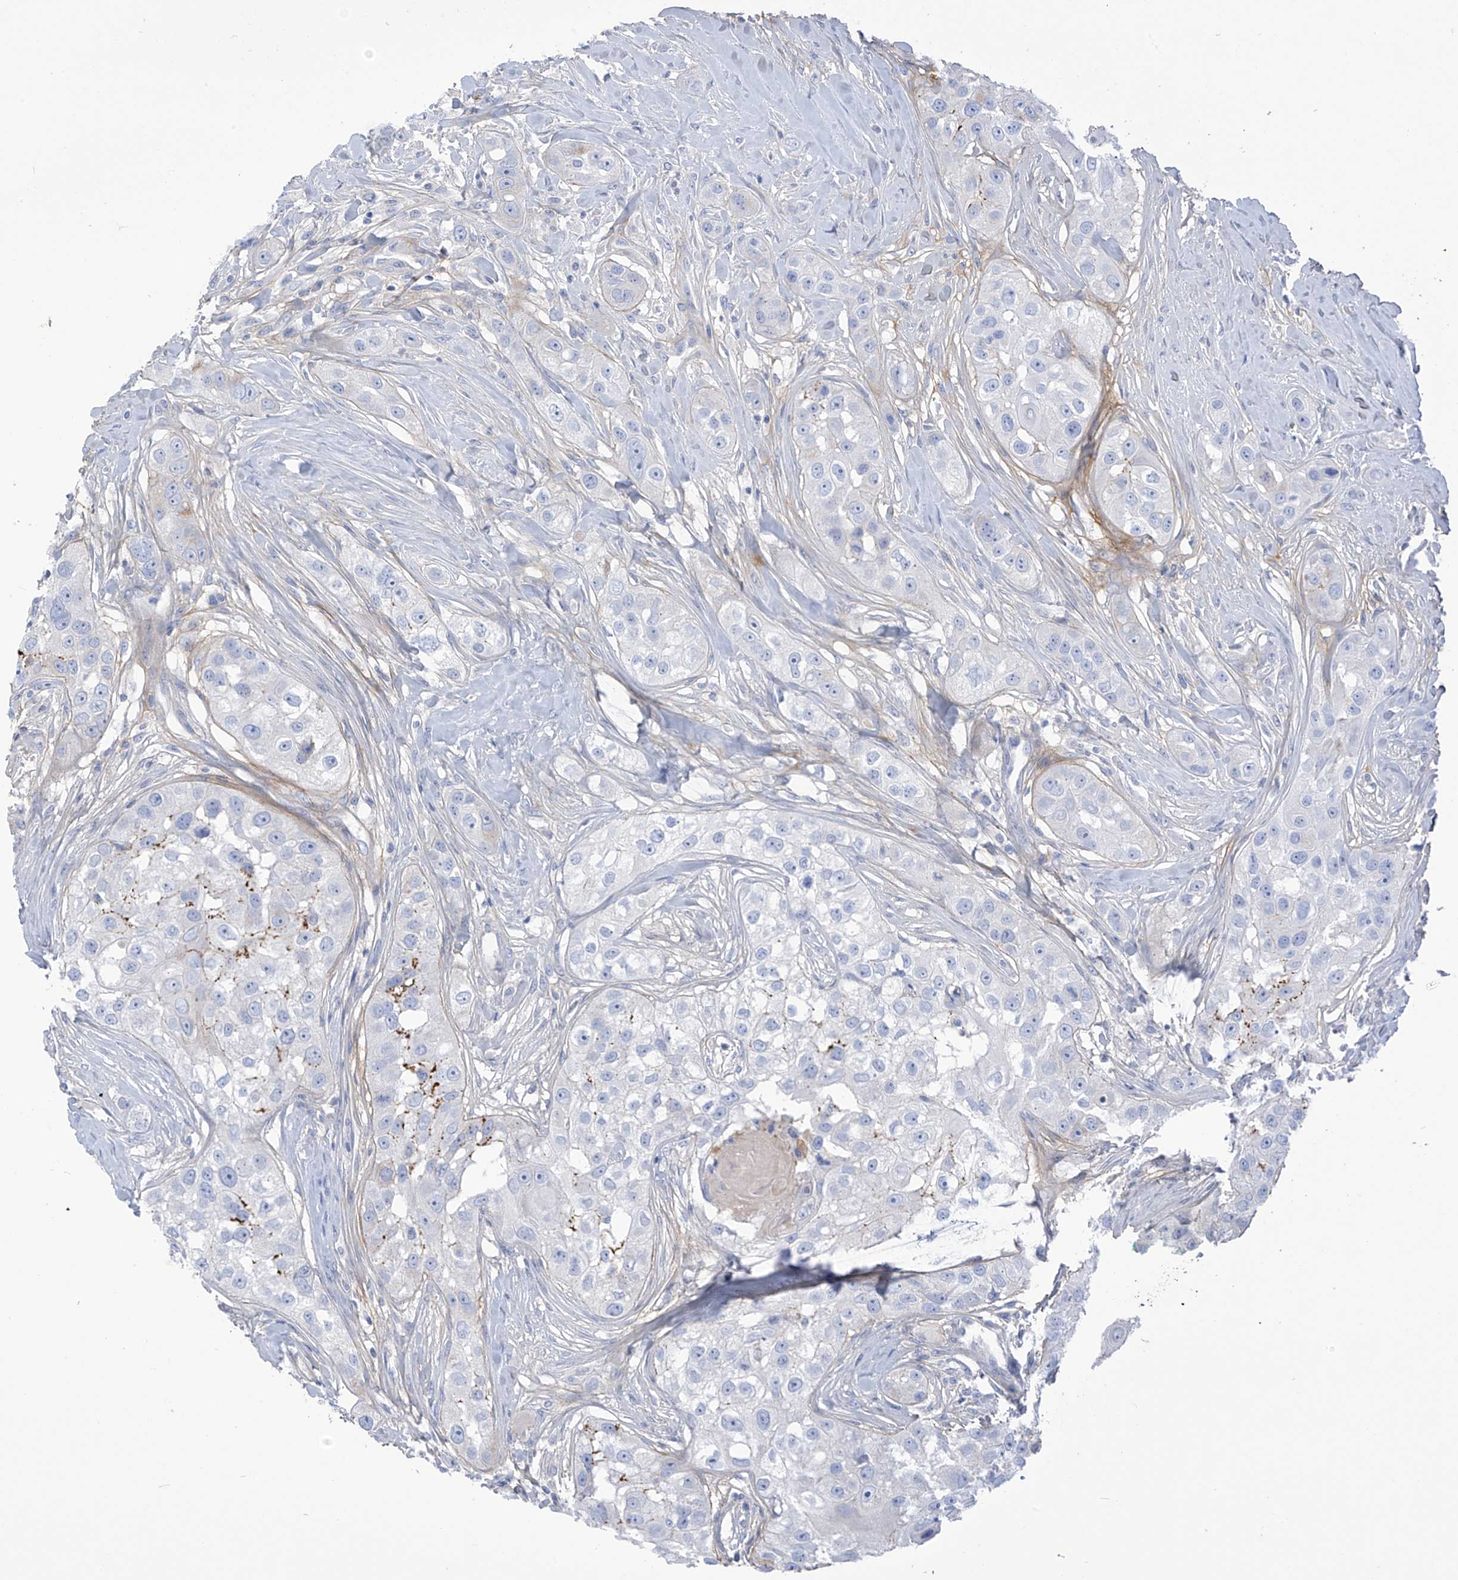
{"staining": {"intensity": "negative", "quantity": "none", "location": "none"}, "tissue": "head and neck cancer", "cell_type": "Tumor cells", "image_type": "cancer", "snomed": [{"axis": "morphology", "description": "Normal tissue, NOS"}, {"axis": "morphology", "description": "Squamous cell carcinoma, NOS"}, {"axis": "topography", "description": "Skeletal muscle"}, {"axis": "topography", "description": "Head-Neck"}], "caption": "IHC of head and neck squamous cell carcinoma shows no expression in tumor cells. The staining was performed using DAB to visualize the protein expression in brown, while the nuclei were stained in blue with hematoxylin (Magnification: 20x).", "gene": "FABP2", "patient": {"sex": "male", "age": 51}}